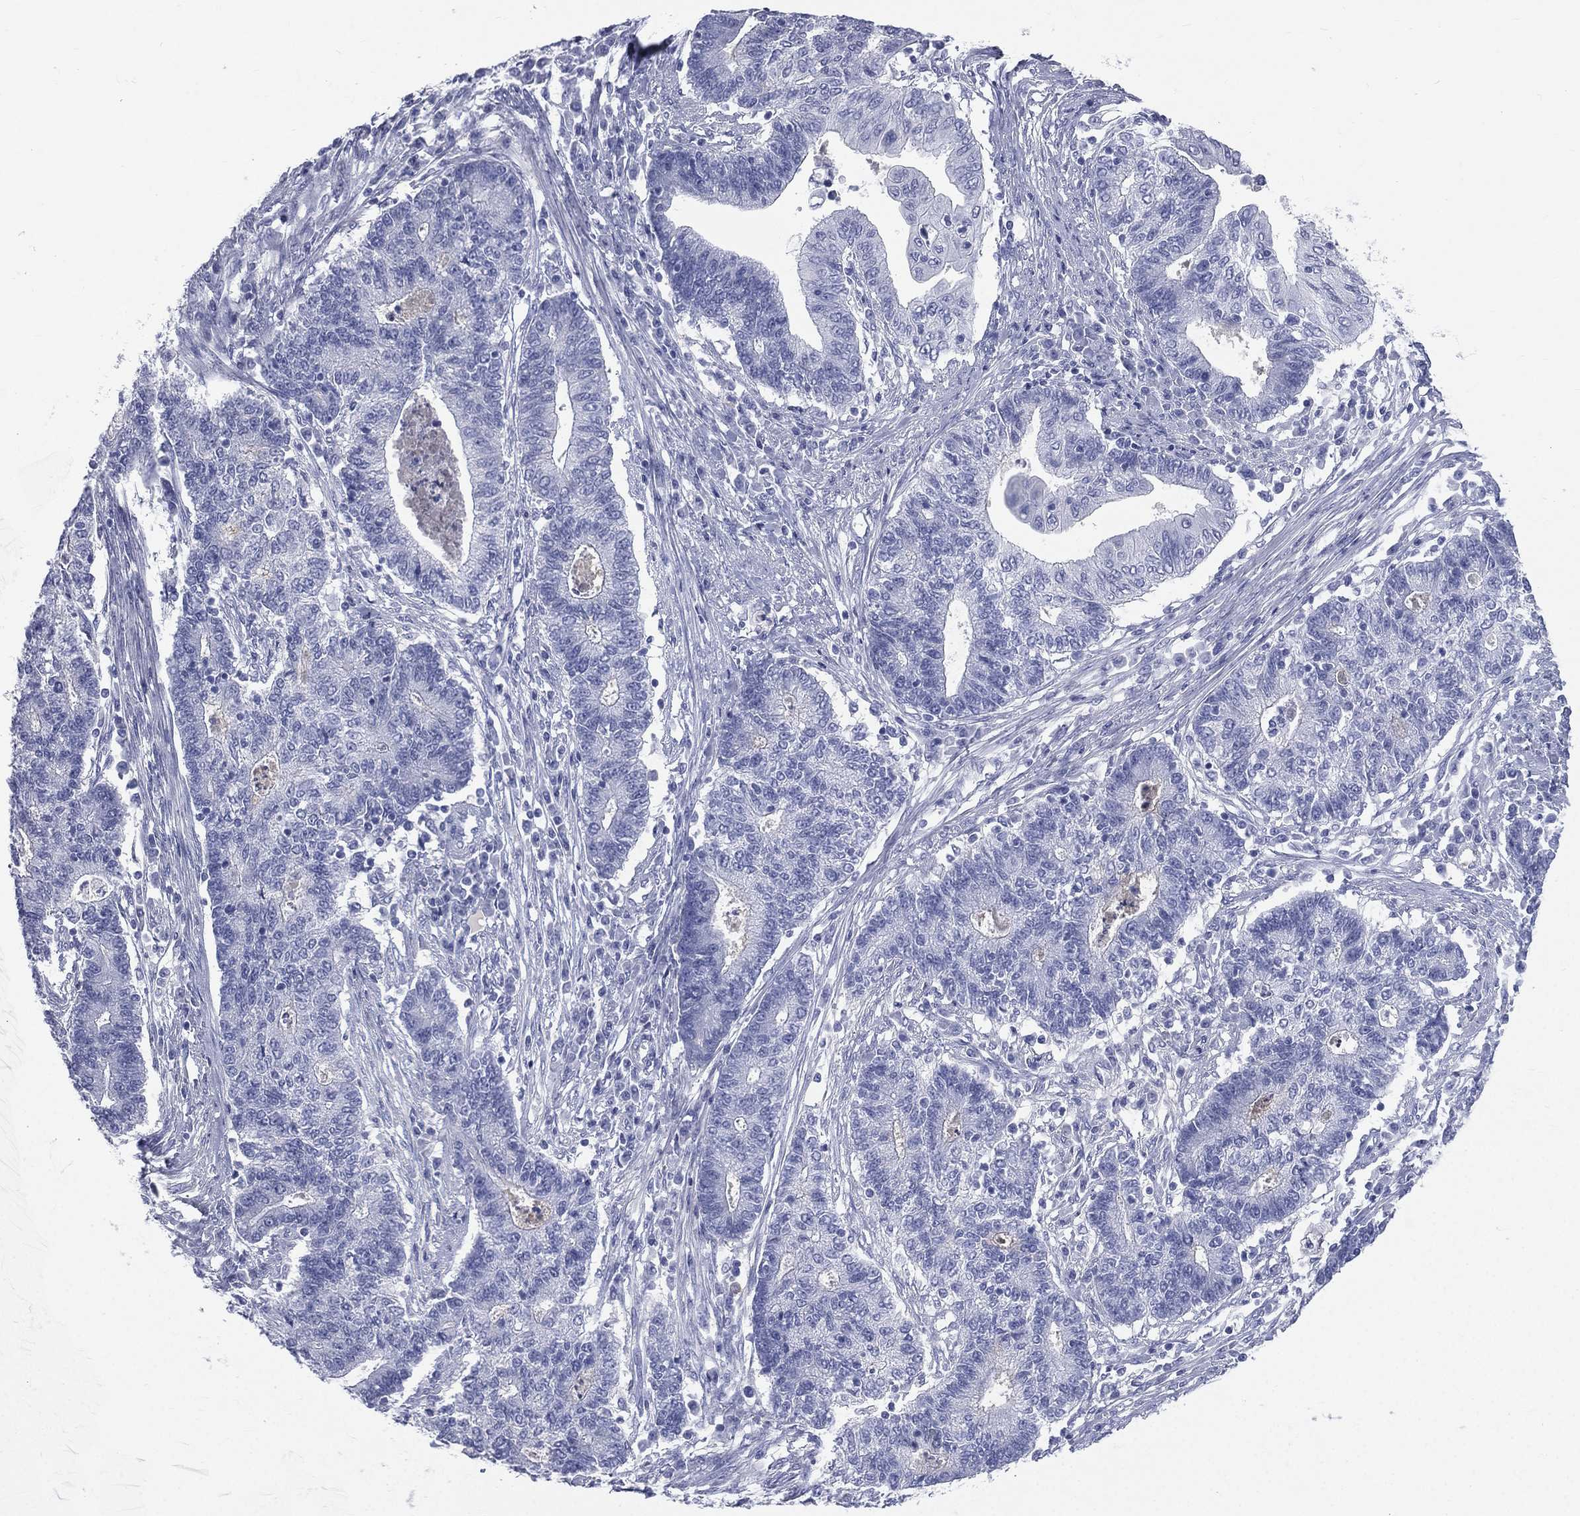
{"staining": {"intensity": "negative", "quantity": "none", "location": "none"}, "tissue": "endometrial cancer", "cell_type": "Tumor cells", "image_type": "cancer", "snomed": [{"axis": "morphology", "description": "Adenocarcinoma, NOS"}, {"axis": "topography", "description": "Uterus"}, {"axis": "topography", "description": "Endometrium"}], "caption": "This is a micrograph of immunohistochemistry (IHC) staining of endometrial cancer (adenocarcinoma), which shows no expression in tumor cells.", "gene": "HP", "patient": {"sex": "female", "age": 54}}